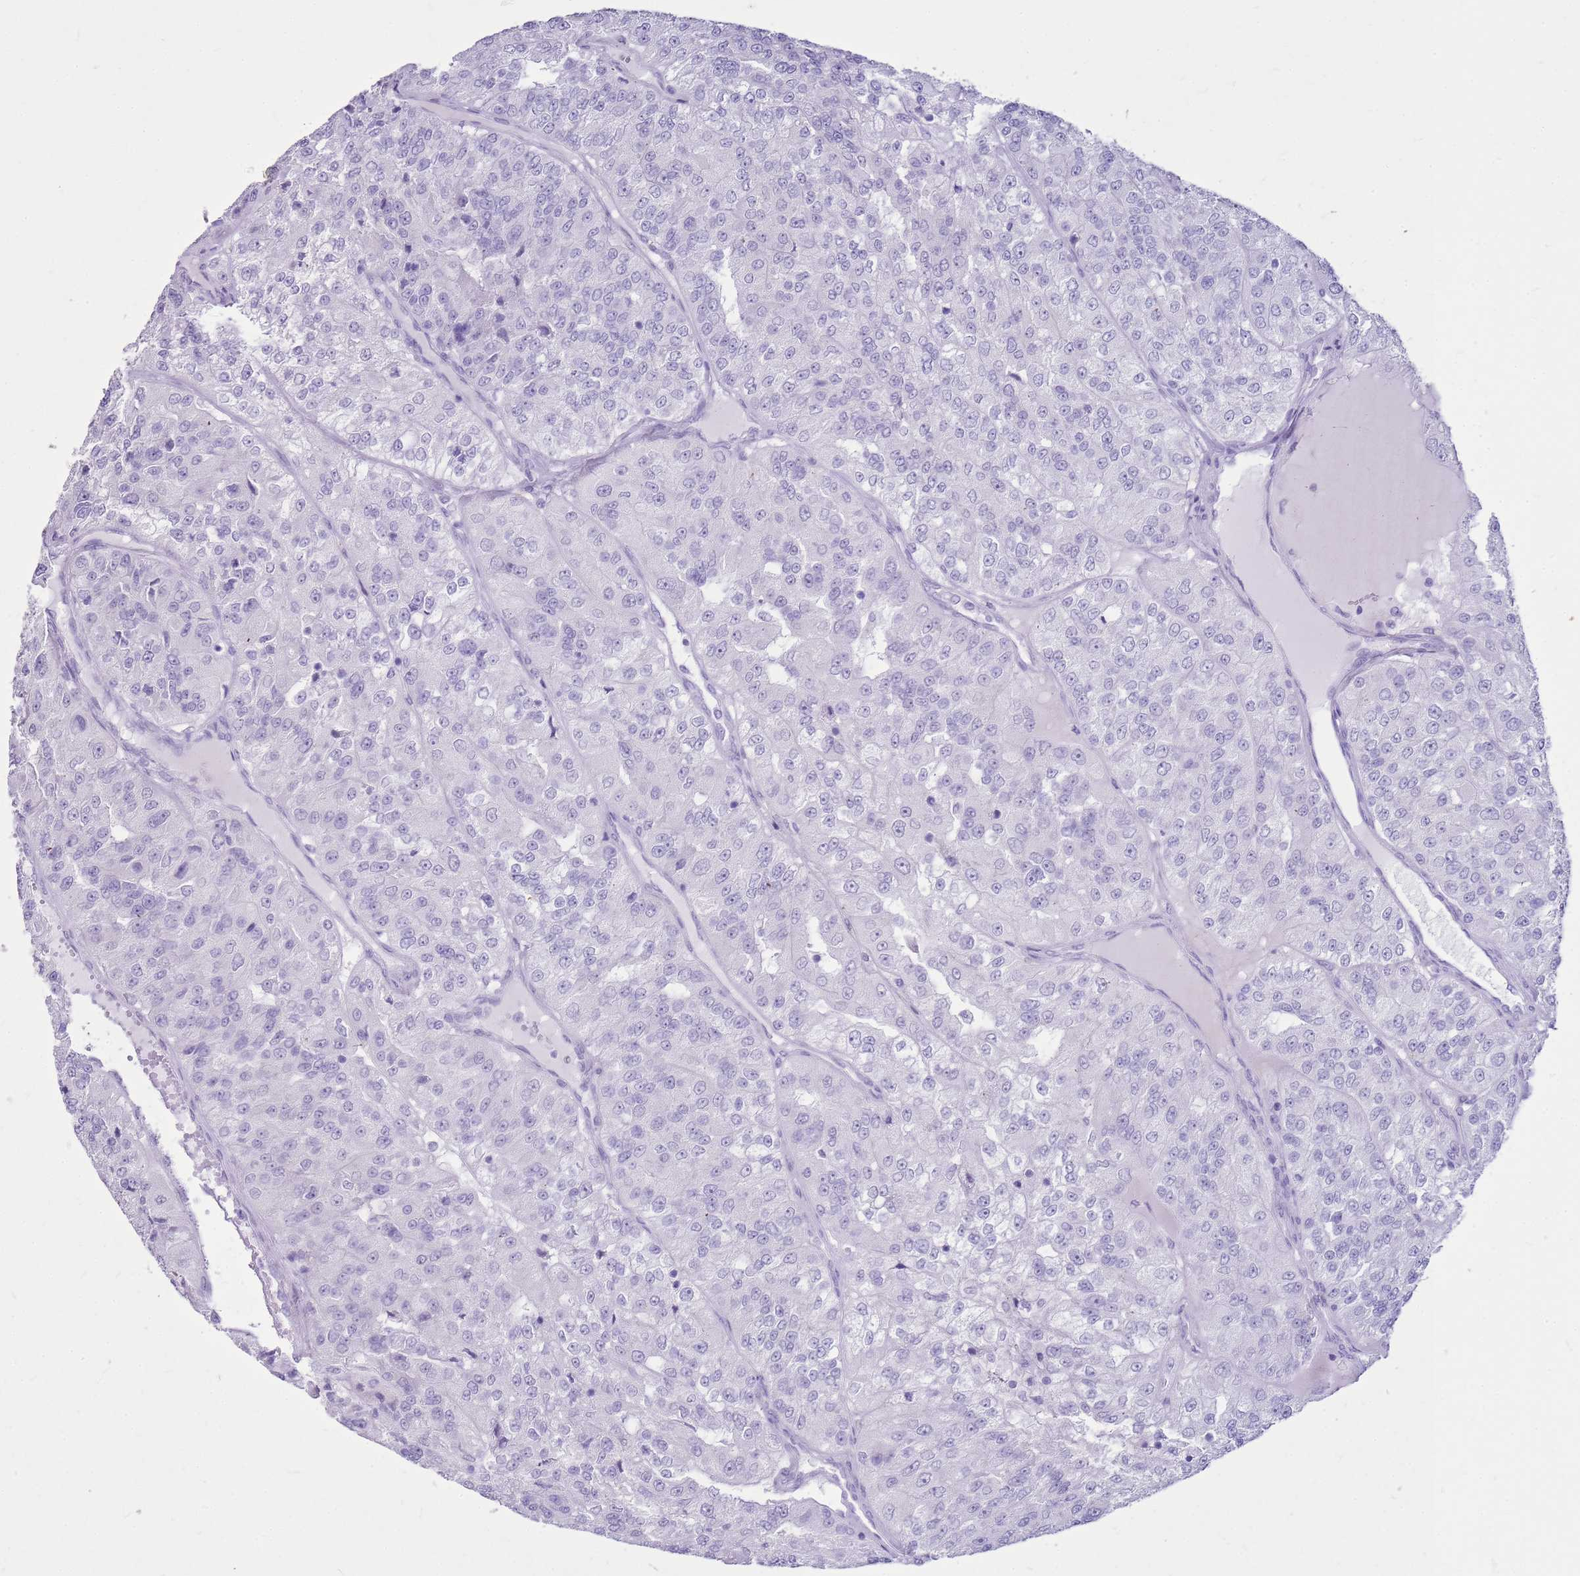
{"staining": {"intensity": "negative", "quantity": "none", "location": "none"}, "tissue": "renal cancer", "cell_type": "Tumor cells", "image_type": "cancer", "snomed": [{"axis": "morphology", "description": "Adenocarcinoma, NOS"}, {"axis": "topography", "description": "Kidney"}], "caption": "DAB (3,3'-diaminobenzidine) immunohistochemical staining of renal adenocarcinoma displays no significant positivity in tumor cells.", "gene": "CA8", "patient": {"sex": "female", "age": 63}}